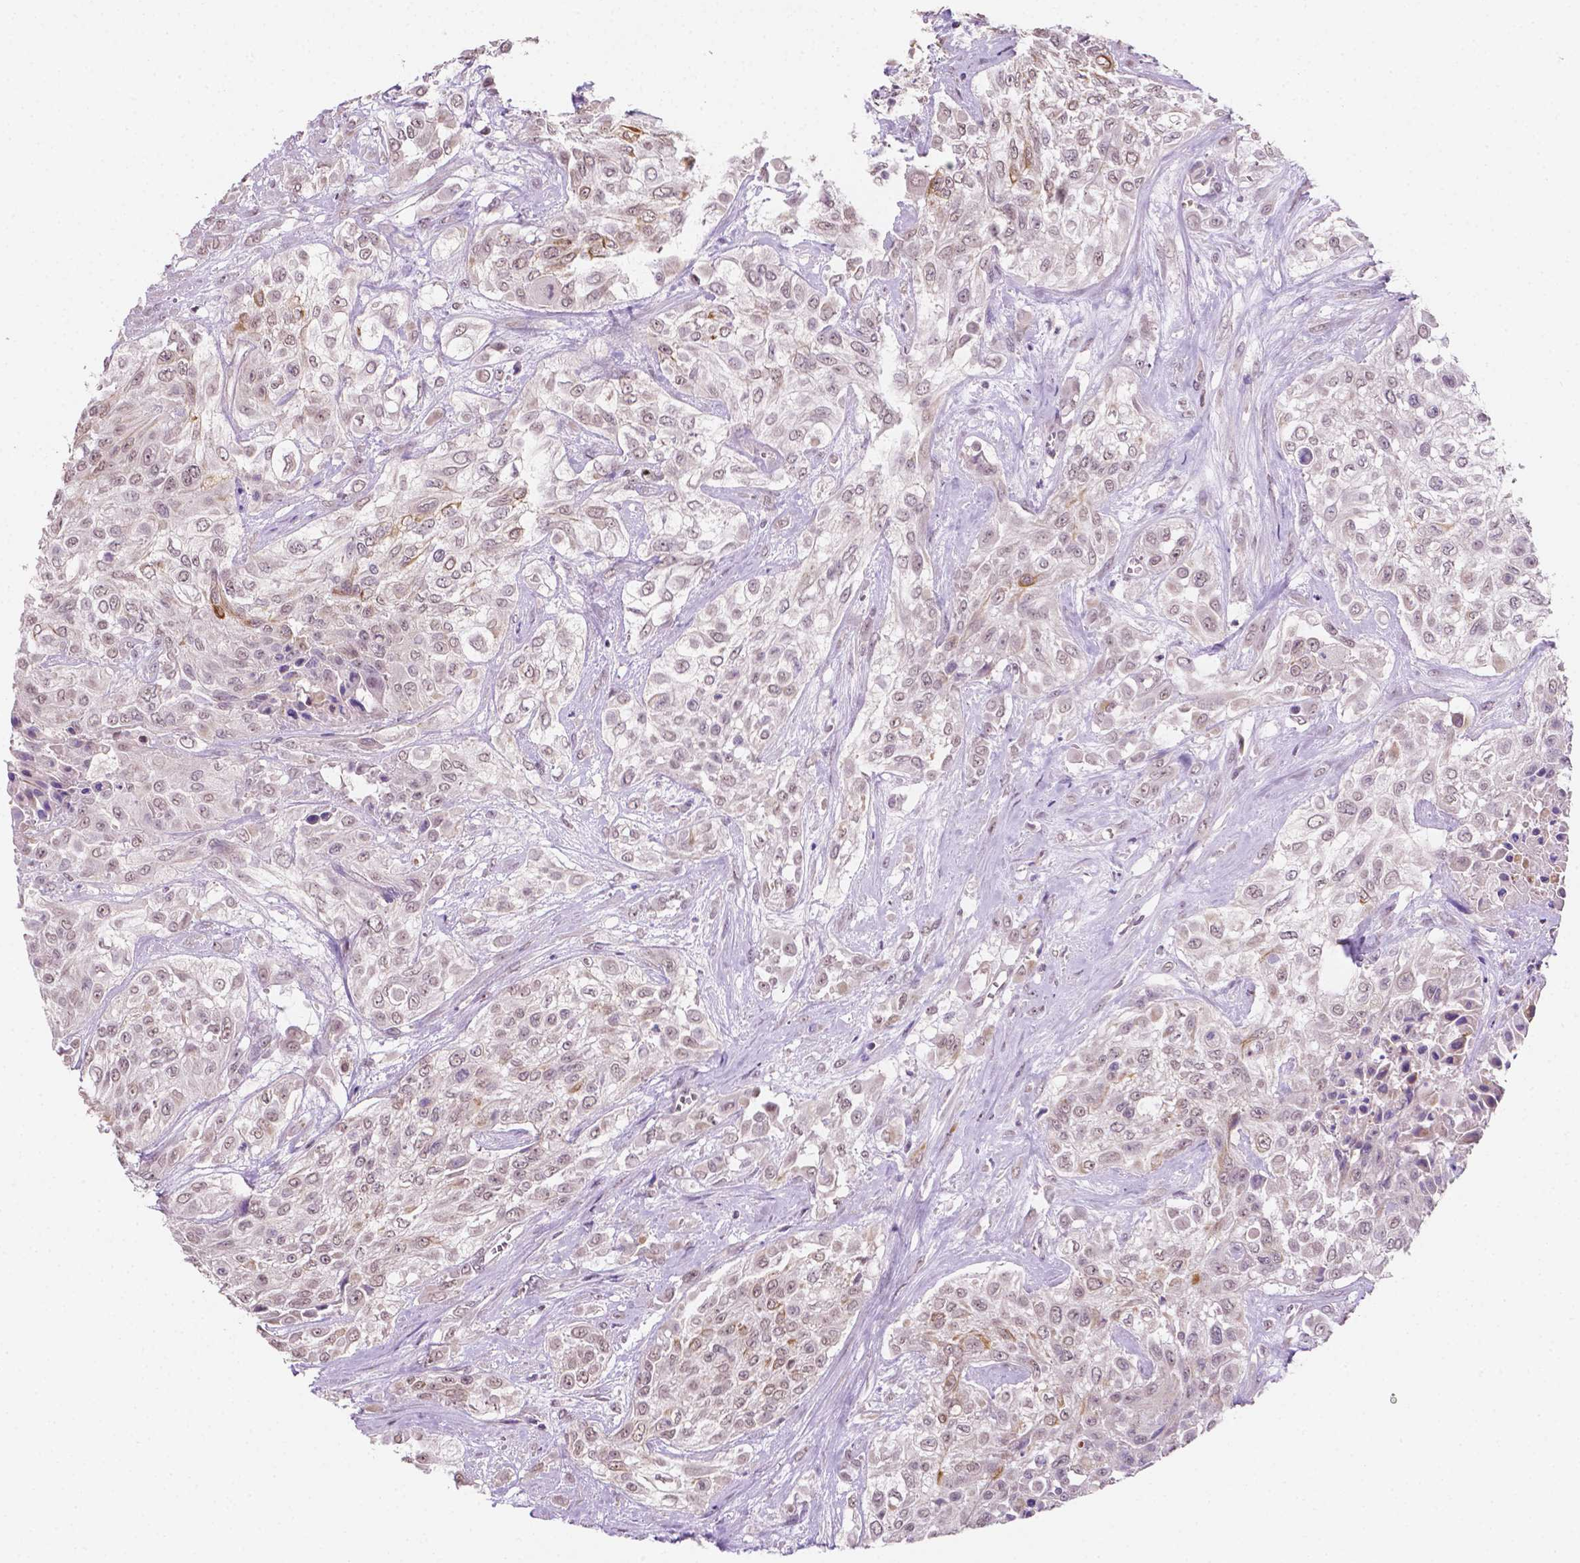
{"staining": {"intensity": "moderate", "quantity": "25%-75%", "location": "cytoplasmic/membranous"}, "tissue": "urothelial cancer", "cell_type": "Tumor cells", "image_type": "cancer", "snomed": [{"axis": "morphology", "description": "Urothelial carcinoma, High grade"}, {"axis": "topography", "description": "Urinary bladder"}], "caption": "Human urothelial carcinoma (high-grade) stained with a brown dye demonstrates moderate cytoplasmic/membranous positive expression in approximately 25%-75% of tumor cells.", "gene": "SHLD3", "patient": {"sex": "male", "age": 57}}